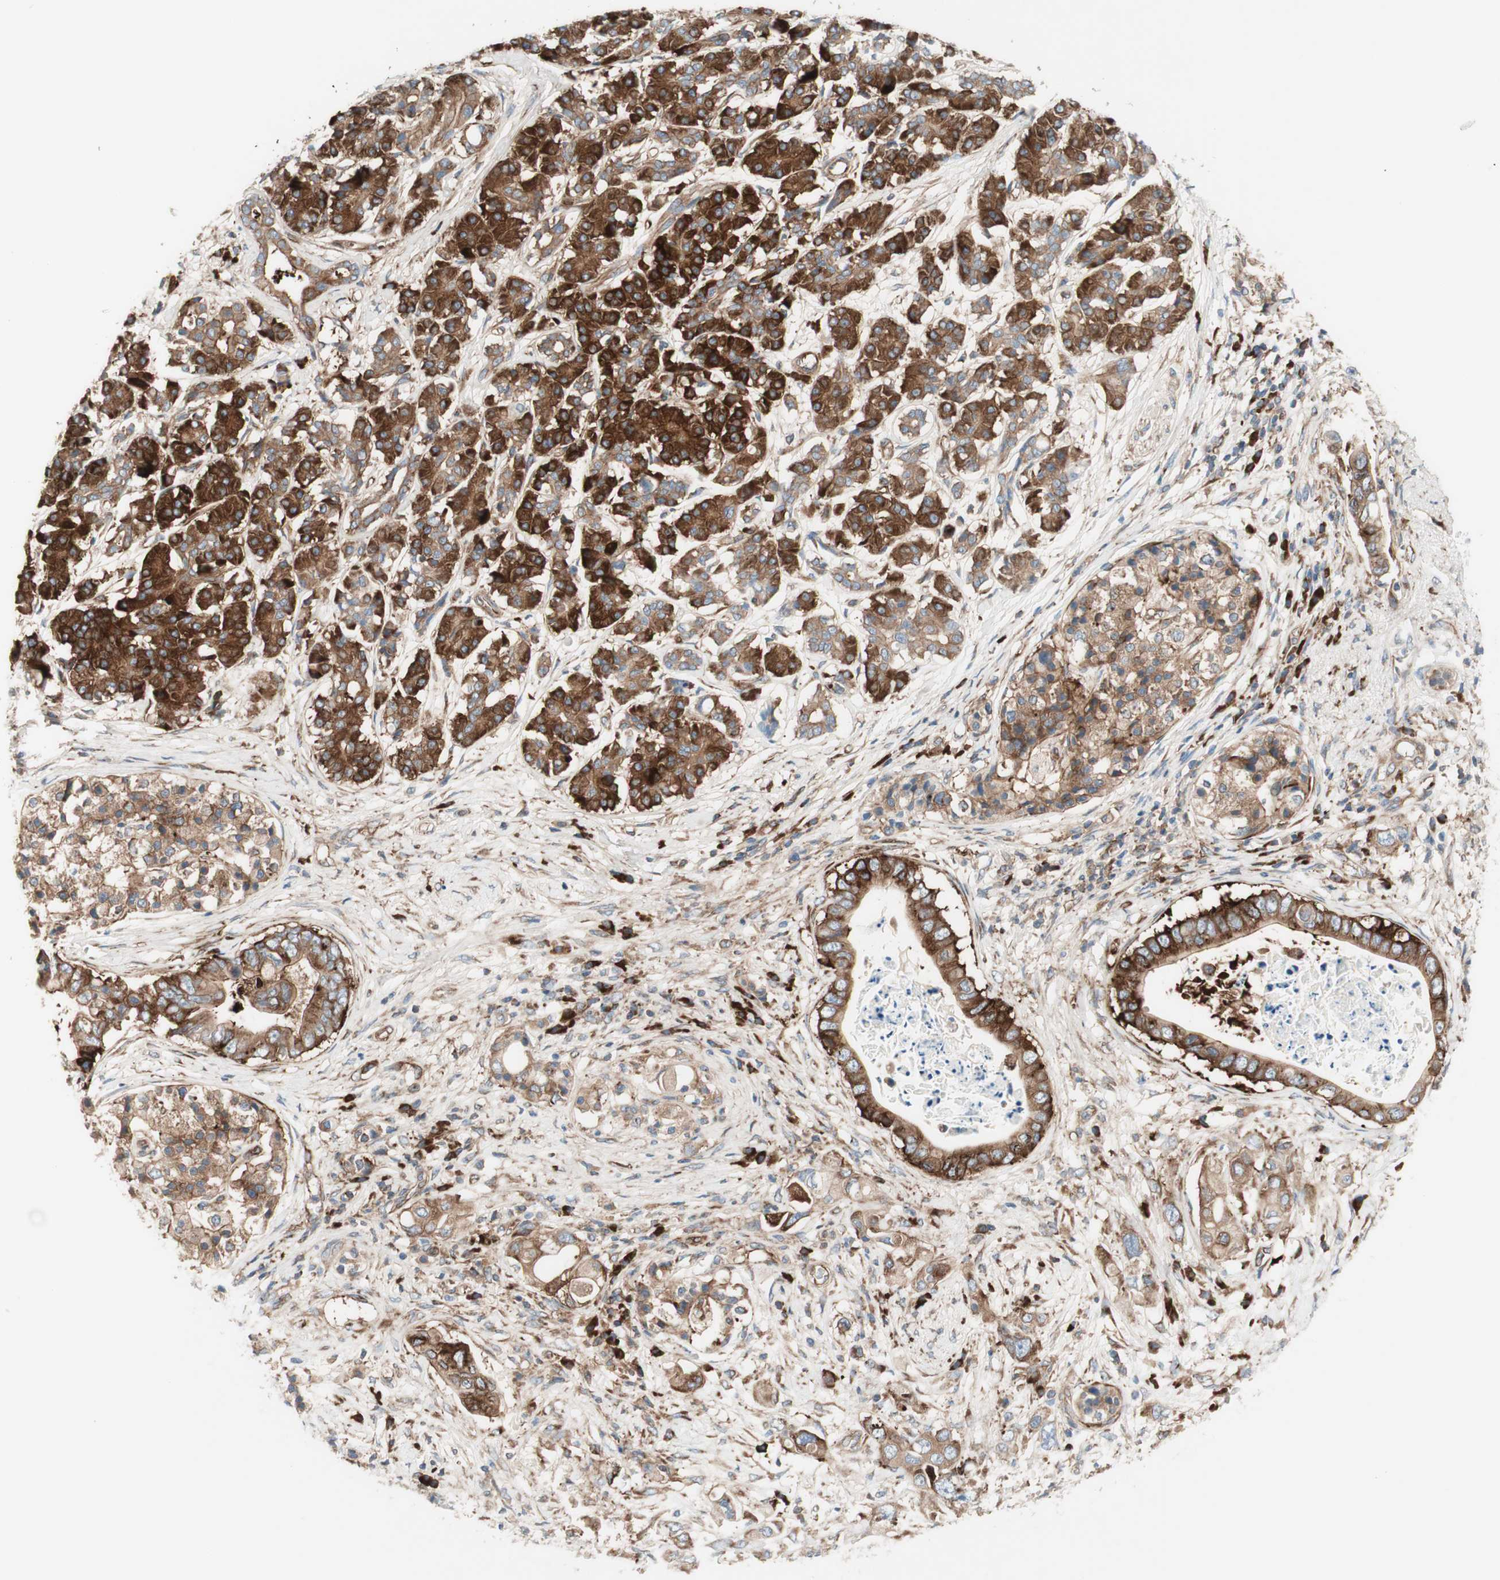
{"staining": {"intensity": "moderate", "quantity": ">75%", "location": "cytoplasmic/membranous"}, "tissue": "pancreatic cancer", "cell_type": "Tumor cells", "image_type": "cancer", "snomed": [{"axis": "morphology", "description": "Adenocarcinoma, NOS"}, {"axis": "topography", "description": "Pancreas"}], "caption": "Pancreatic adenocarcinoma stained for a protein (brown) exhibits moderate cytoplasmic/membranous positive staining in about >75% of tumor cells.", "gene": "CCN4", "patient": {"sex": "female", "age": 56}}